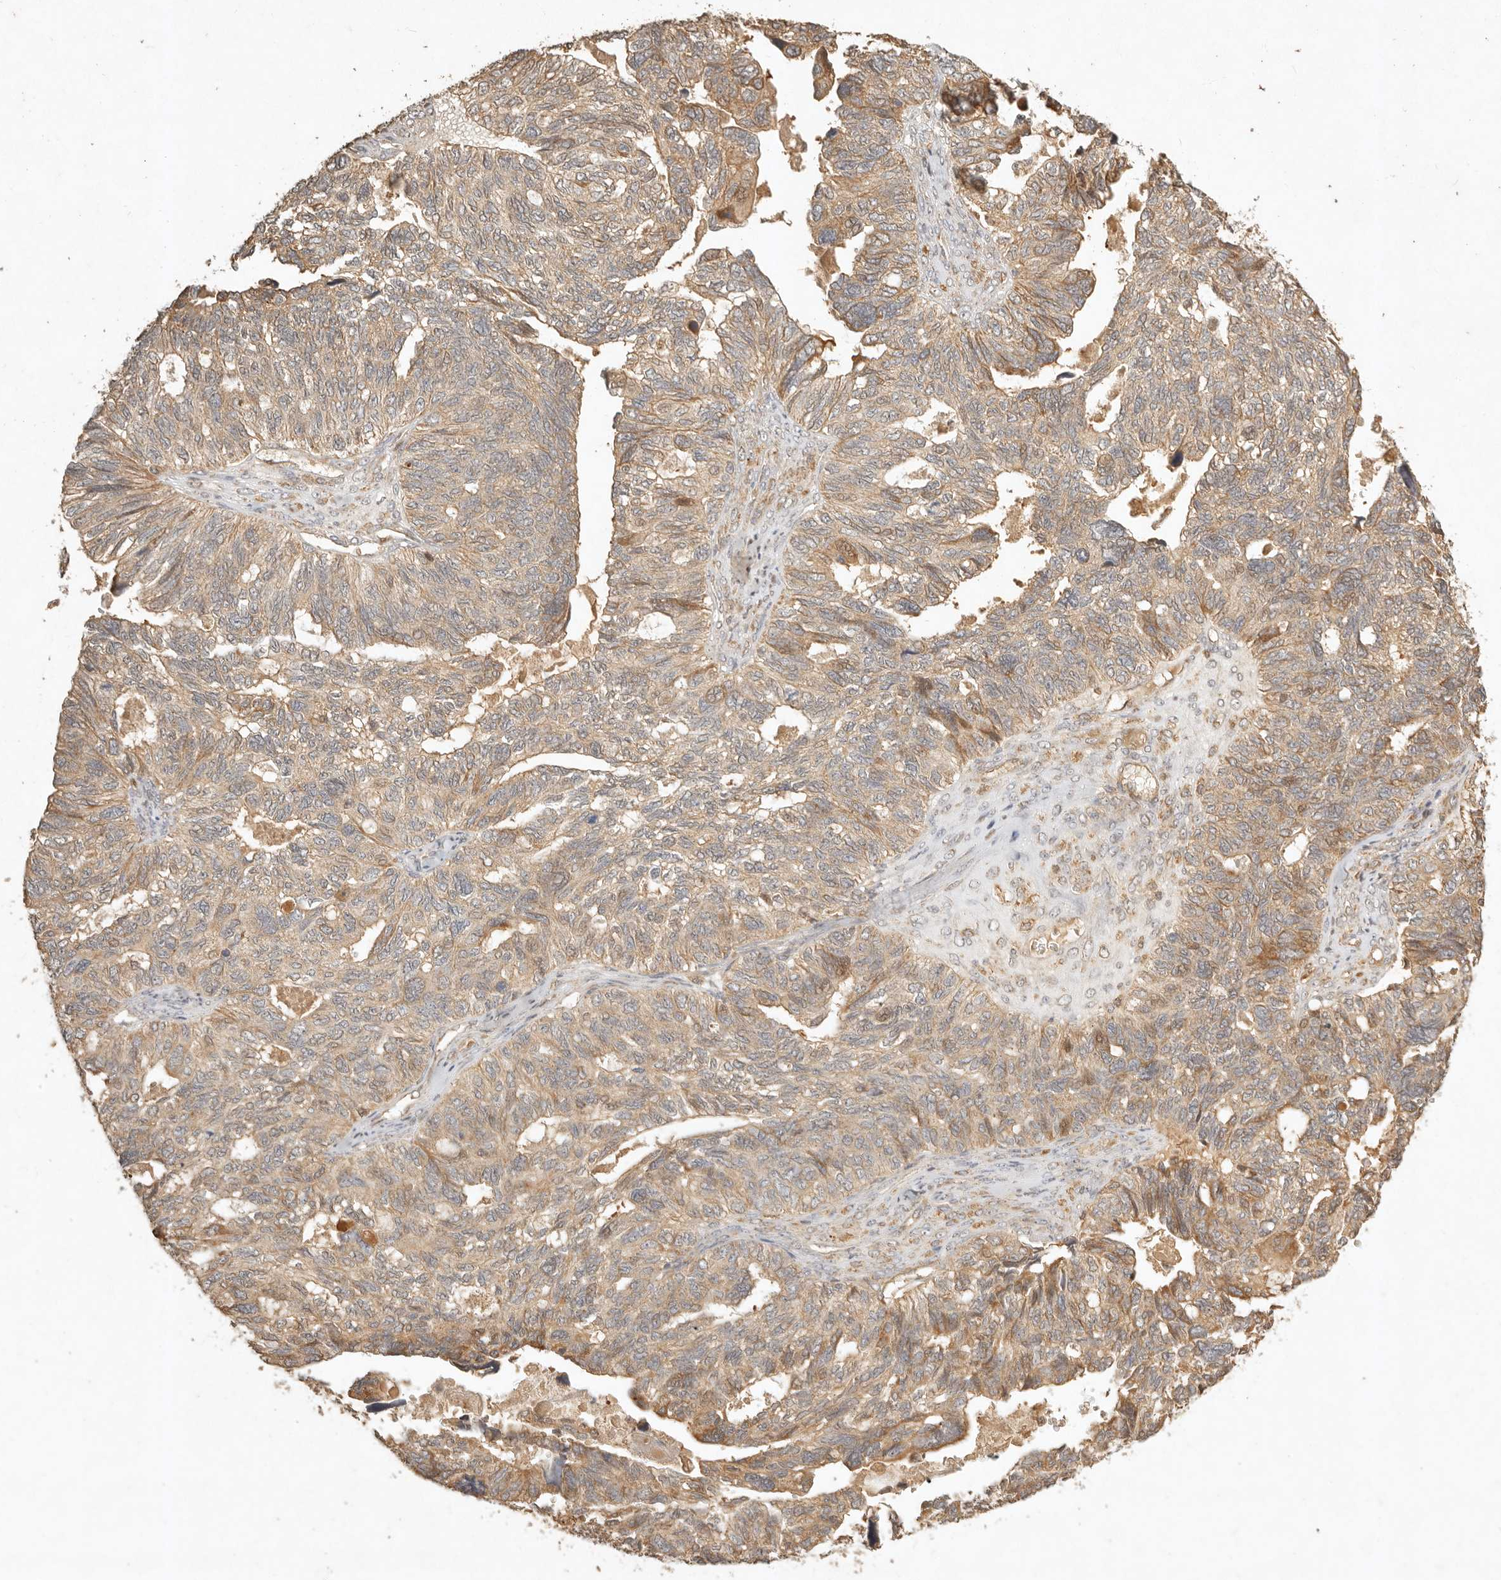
{"staining": {"intensity": "weak", "quantity": ">75%", "location": "cytoplasmic/membranous"}, "tissue": "ovarian cancer", "cell_type": "Tumor cells", "image_type": "cancer", "snomed": [{"axis": "morphology", "description": "Cystadenocarcinoma, serous, NOS"}, {"axis": "topography", "description": "Ovary"}], "caption": "A high-resolution histopathology image shows immunohistochemistry (IHC) staining of ovarian serous cystadenocarcinoma, which shows weak cytoplasmic/membranous staining in approximately >75% of tumor cells. (Stains: DAB in brown, nuclei in blue, Microscopy: brightfield microscopy at high magnification).", "gene": "CLEC4C", "patient": {"sex": "female", "age": 79}}